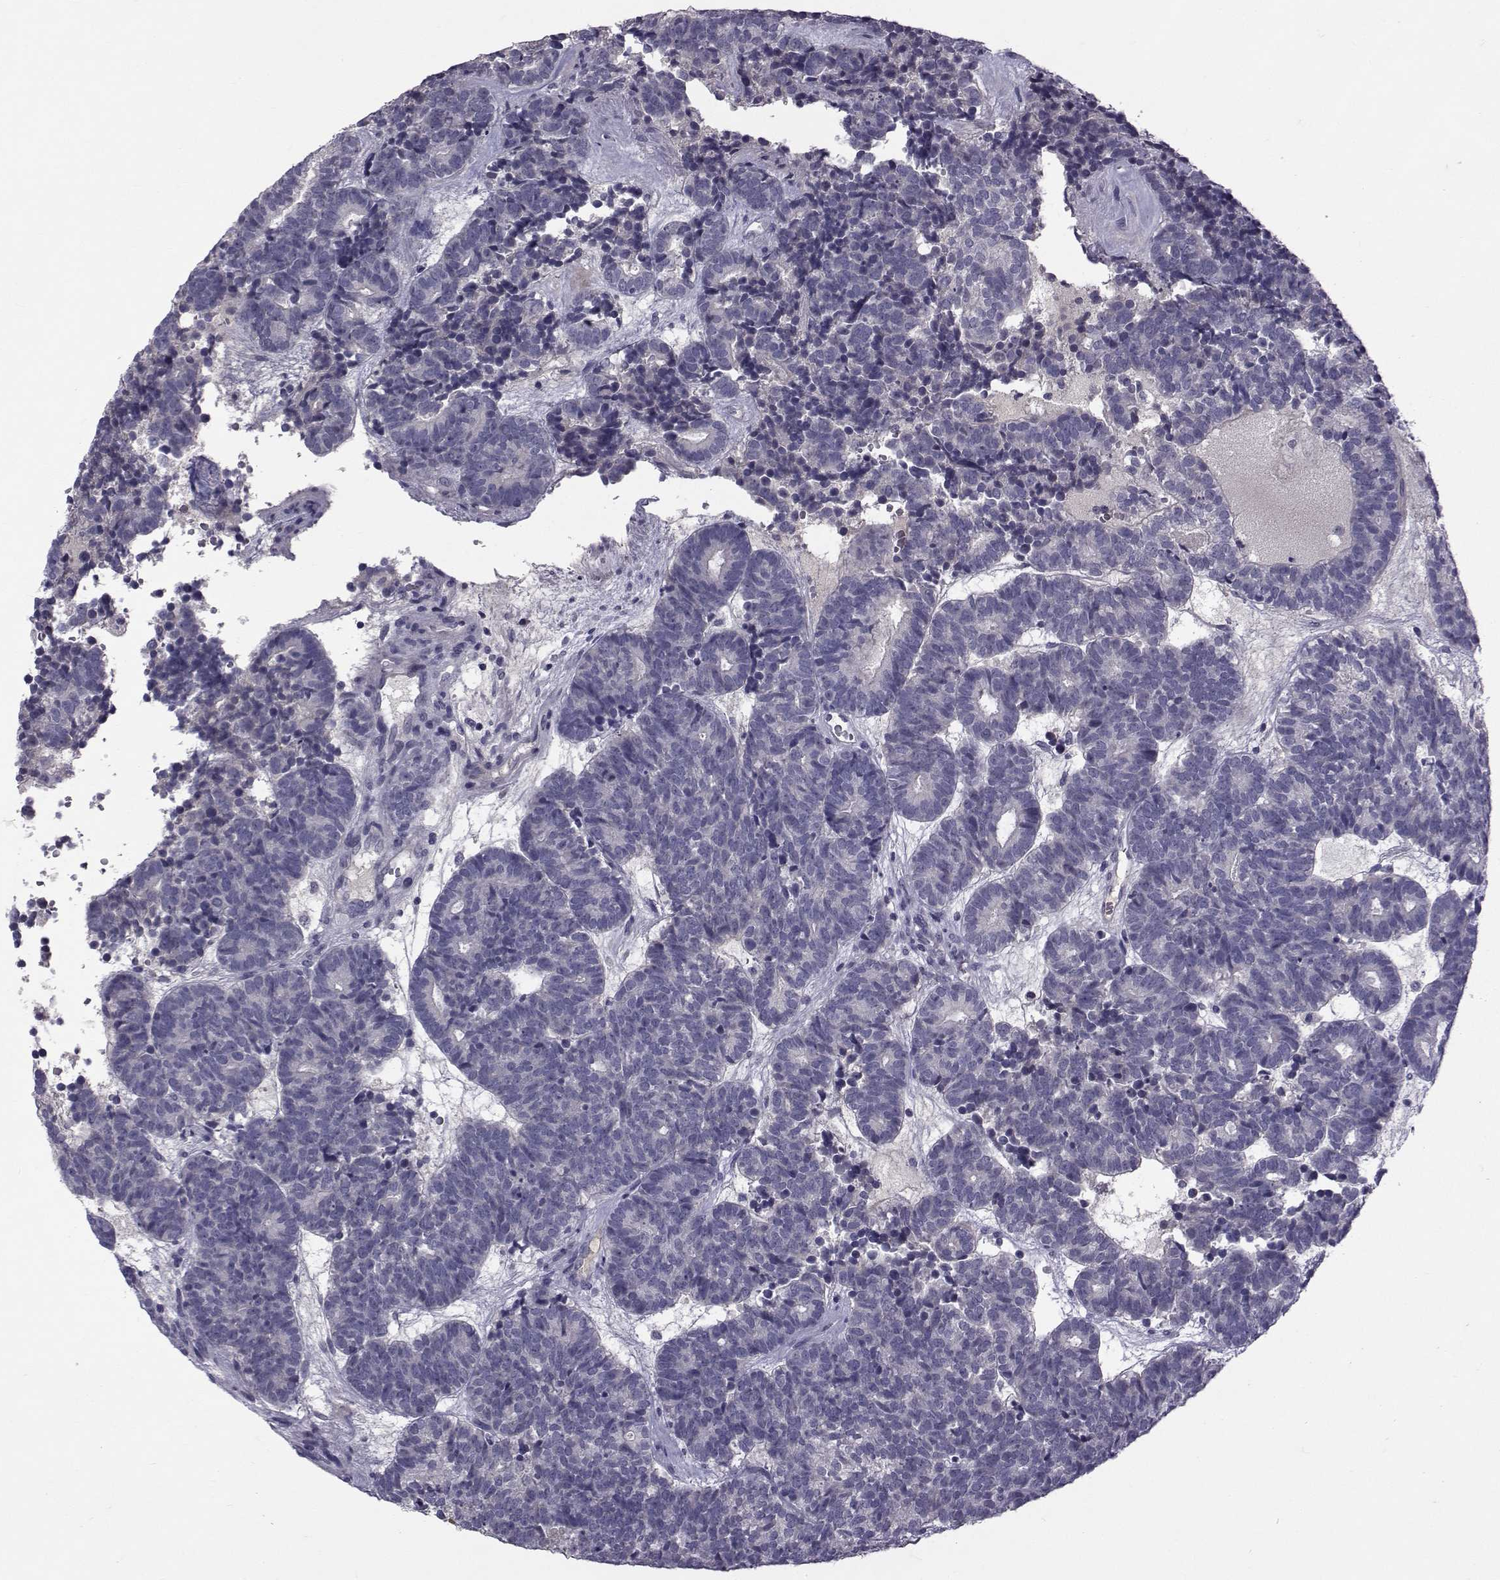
{"staining": {"intensity": "negative", "quantity": "none", "location": "none"}, "tissue": "head and neck cancer", "cell_type": "Tumor cells", "image_type": "cancer", "snomed": [{"axis": "morphology", "description": "Adenocarcinoma, NOS"}, {"axis": "topography", "description": "Head-Neck"}], "caption": "This is an IHC photomicrograph of human head and neck cancer (adenocarcinoma). There is no positivity in tumor cells.", "gene": "TNFRSF11B", "patient": {"sex": "female", "age": 81}}